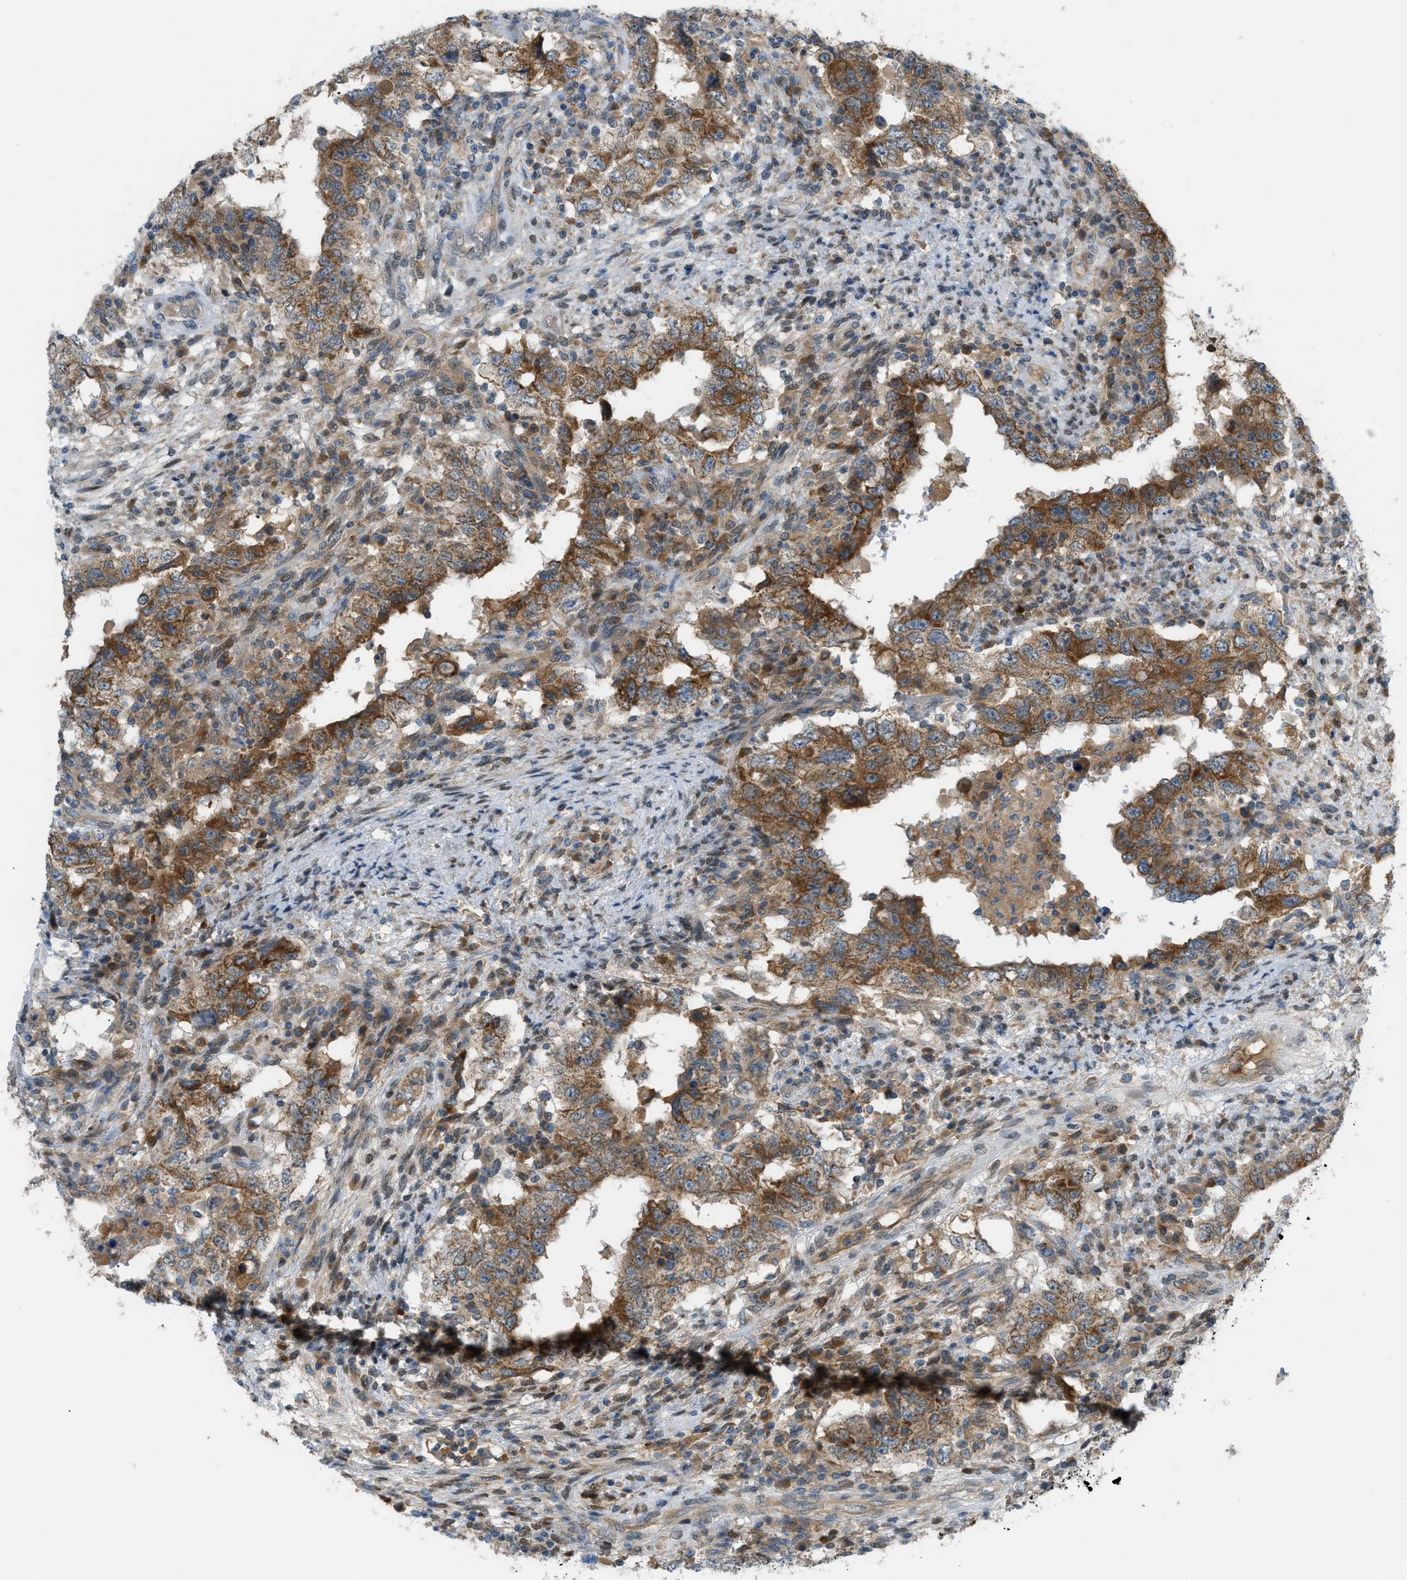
{"staining": {"intensity": "moderate", "quantity": ">75%", "location": "cytoplasmic/membranous"}, "tissue": "testis cancer", "cell_type": "Tumor cells", "image_type": "cancer", "snomed": [{"axis": "morphology", "description": "Carcinoma, Embryonal, NOS"}, {"axis": "topography", "description": "Testis"}], "caption": "Immunohistochemistry (IHC) micrograph of neoplastic tissue: human testis embryonal carcinoma stained using immunohistochemistry (IHC) displays medium levels of moderate protein expression localized specifically in the cytoplasmic/membranous of tumor cells, appearing as a cytoplasmic/membranous brown color.", "gene": "DYRK1A", "patient": {"sex": "male", "age": 26}}